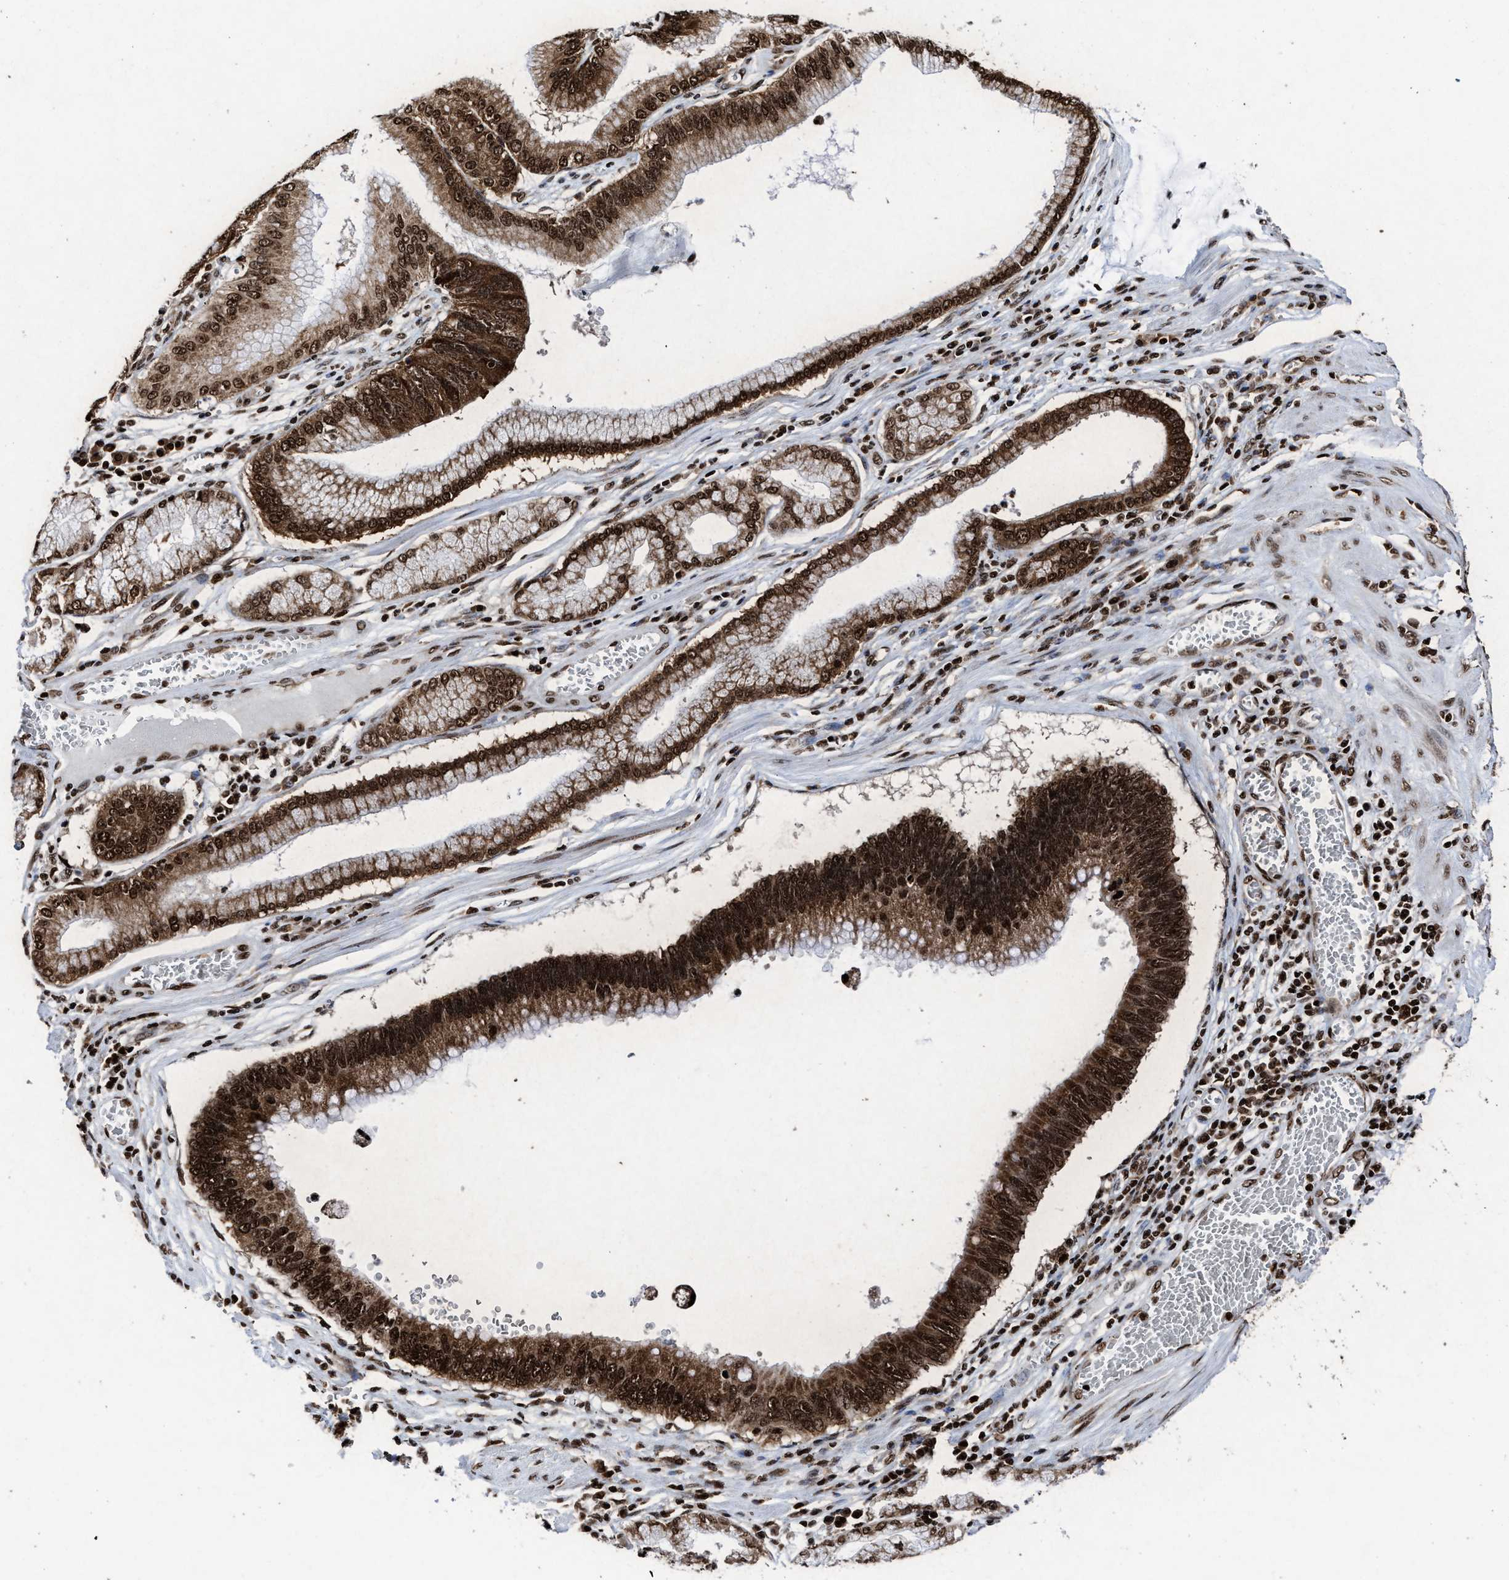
{"staining": {"intensity": "strong", "quantity": ">75%", "location": "cytoplasmic/membranous,nuclear"}, "tissue": "stomach cancer", "cell_type": "Tumor cells", "image_type": "cancer", "snomed": [{"axis": "morphology", "description": "Adenocarcinoma, NOS"}, {"axis": "topography", "description": "Stomach"}], "caption": "High-power microscopy captured an immunohistochemistry photomicrograph of stomach adenocarcinoma, revealing strong cytoplasmic/membranous and nuclear positivity in about >75% of tumor cells.", "gene": "ALYREF", "patient": {"sex": "male", "age": 59}}